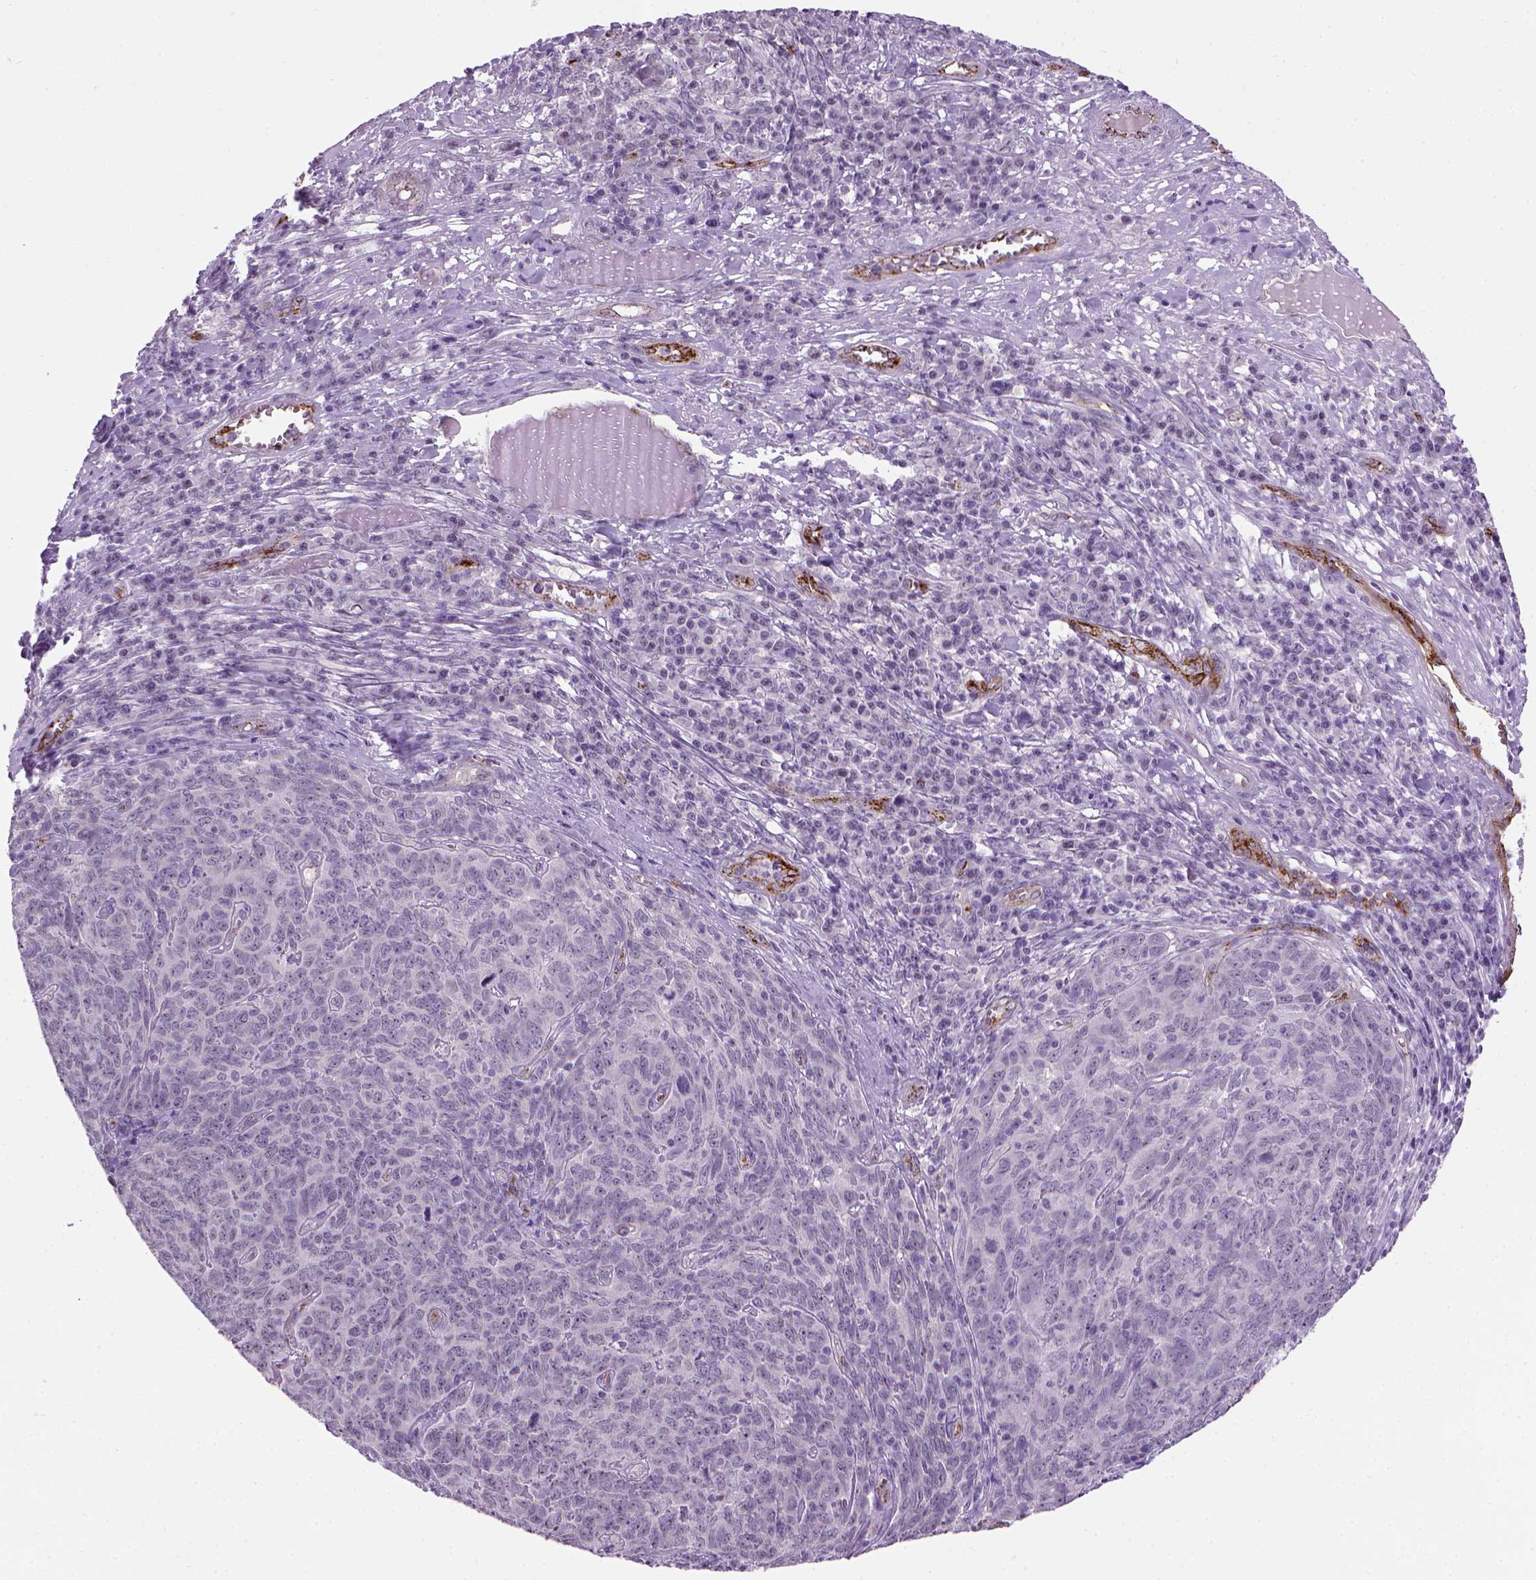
{"staining": {"intensity": "negative", "quantity": "none", "location": "none"}, "tissue": "skin cancer", "cell_type": "Tumor cells", "image_type": "cancer", "snomed": [{"axis": "morphology", "description": "Squamous cell carcinoma, NOS"}, {"axis": "topography", "description": "Skin"}, {"axis": "topography", "description": "Anal"}], "caption": "The micrograph displays no staining of tumor cells in squamous cell carcinoma (skin).", "gene": "VWF", "patient": {"sex": "female", "age": 51}}